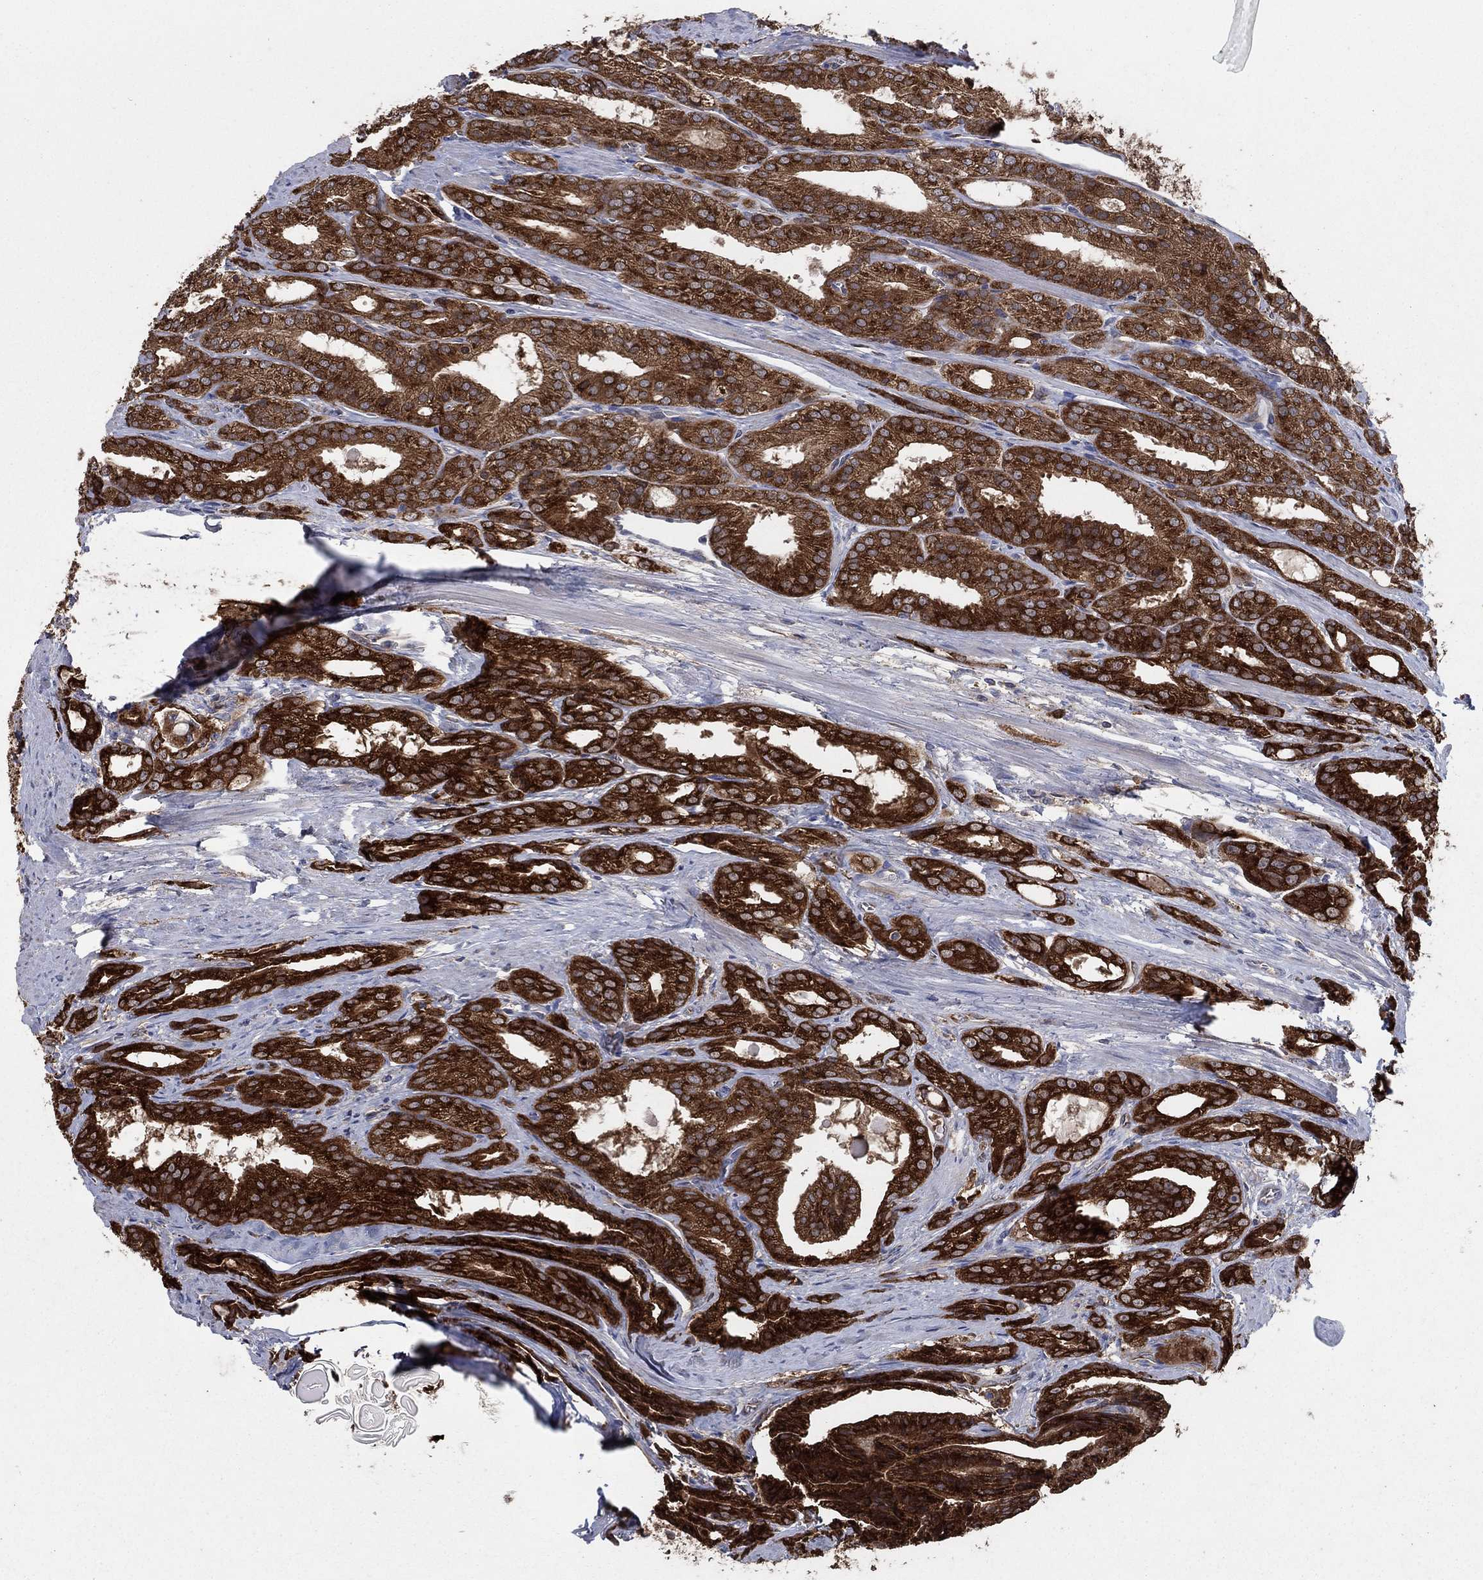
{"staining": {"intensity": "strong", "quantity": ">75%", "location": "cytoplasmic/membranous"}, "tissue": "prostate cancer", "cell_type": "Tumor cells", "image_type": "cancer", "snomed": [{"axis": "morphology", "description": "Adenocarcinoma, NOS"}, {"axis": "morphology", "description": "Adenocarcinoma, High grade"}, {"axis": "topography", "description": "Prostate"}], "caption": "Brown immunohistochemical staining in human prostate cancer (high-grade adenocarcinoma) exhibits strong cytoplasmic/membranous expression in about >75% of tumor cells.", "gene": "HID1", "patient": {"sex": "male", "age": 70}}